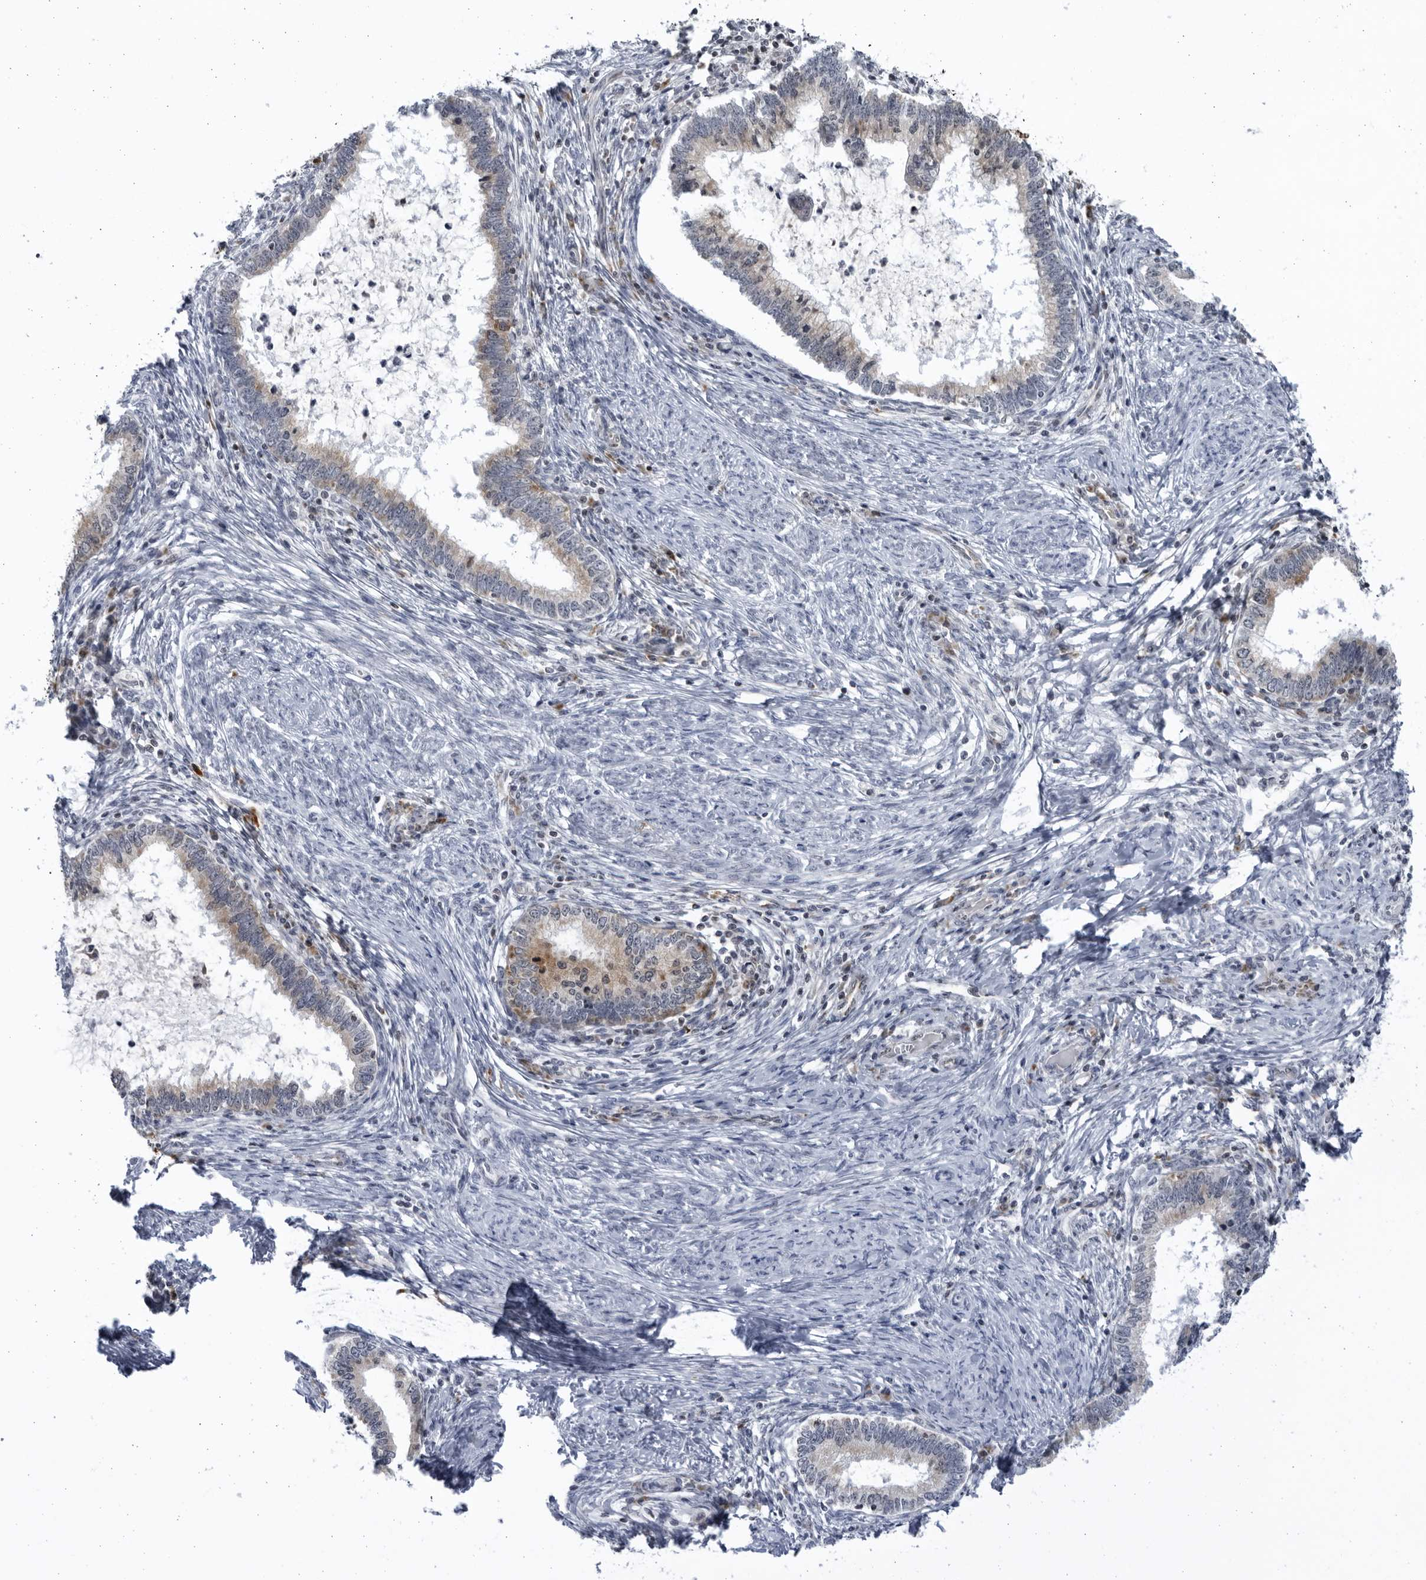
{"staining": {"intensity": "weak", "quantity": "25%-75%", "location": "cytoplasmic/membranous"}, "tissue": "cervical cancer", "cell_type": "Tumor cells", "image_type": "cancer", "snomed": [{"axis": "morphology", "description": "Adenocarcinoma, NOS"}, {"axis": "topography", "description": "Cervix"}], "caption": "This histopathology image exhibits adenocarcinoma (cervical) stained with immunohistochemistry to label a protein in brown. The cytoplasmic/membranous of tumor cells show weak positivity for the protein. Nuclei are counter-stained blue.", "gene": "SLC25A22", "patient": {"sex": "female", "age": 36}}